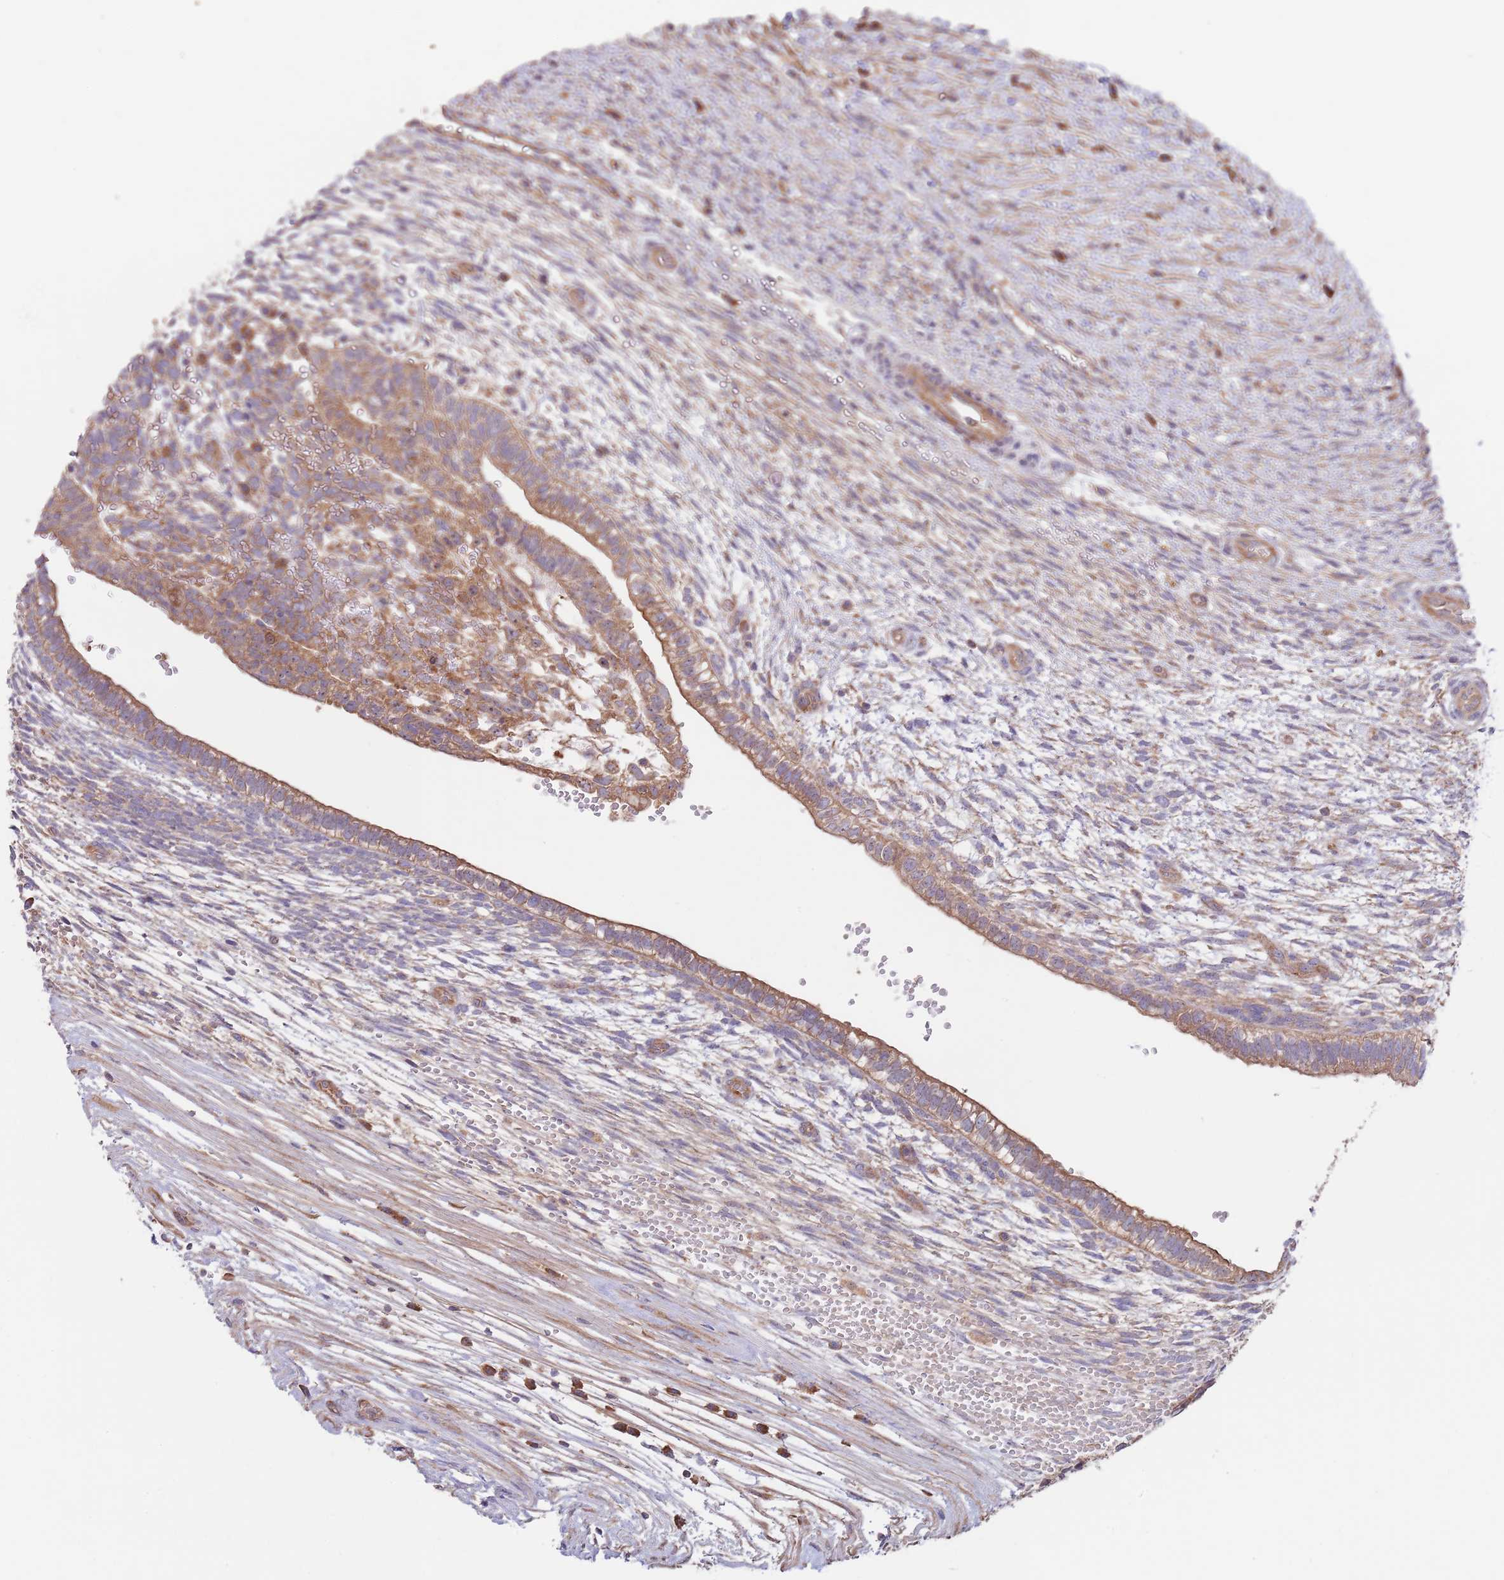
{"staining": {"intensity": "moderate", "quantity": ">75%", "location": "cytoplasmic/membranous"}, "tissue": "testis cancer", "cell_type": "Tumor cells", "image_type": "cancer", "snomed": [{"axis": "morphology", "description": "Normal tissue, NOS"}, {"axis": "morphology", "description": "Carcinoma, Embryonal, NOS"}, {"axis": "topography", "description": "Testis"}], "caption": "Immunohistochemical staining of testis cancer (embryonal carcinoma) displays medium levels of moderate cytoplasmic/membranous positivity in about >75% of tumor cells.", "gene": "EIF3F", "patient": {"sex": "male", "age": 32}}